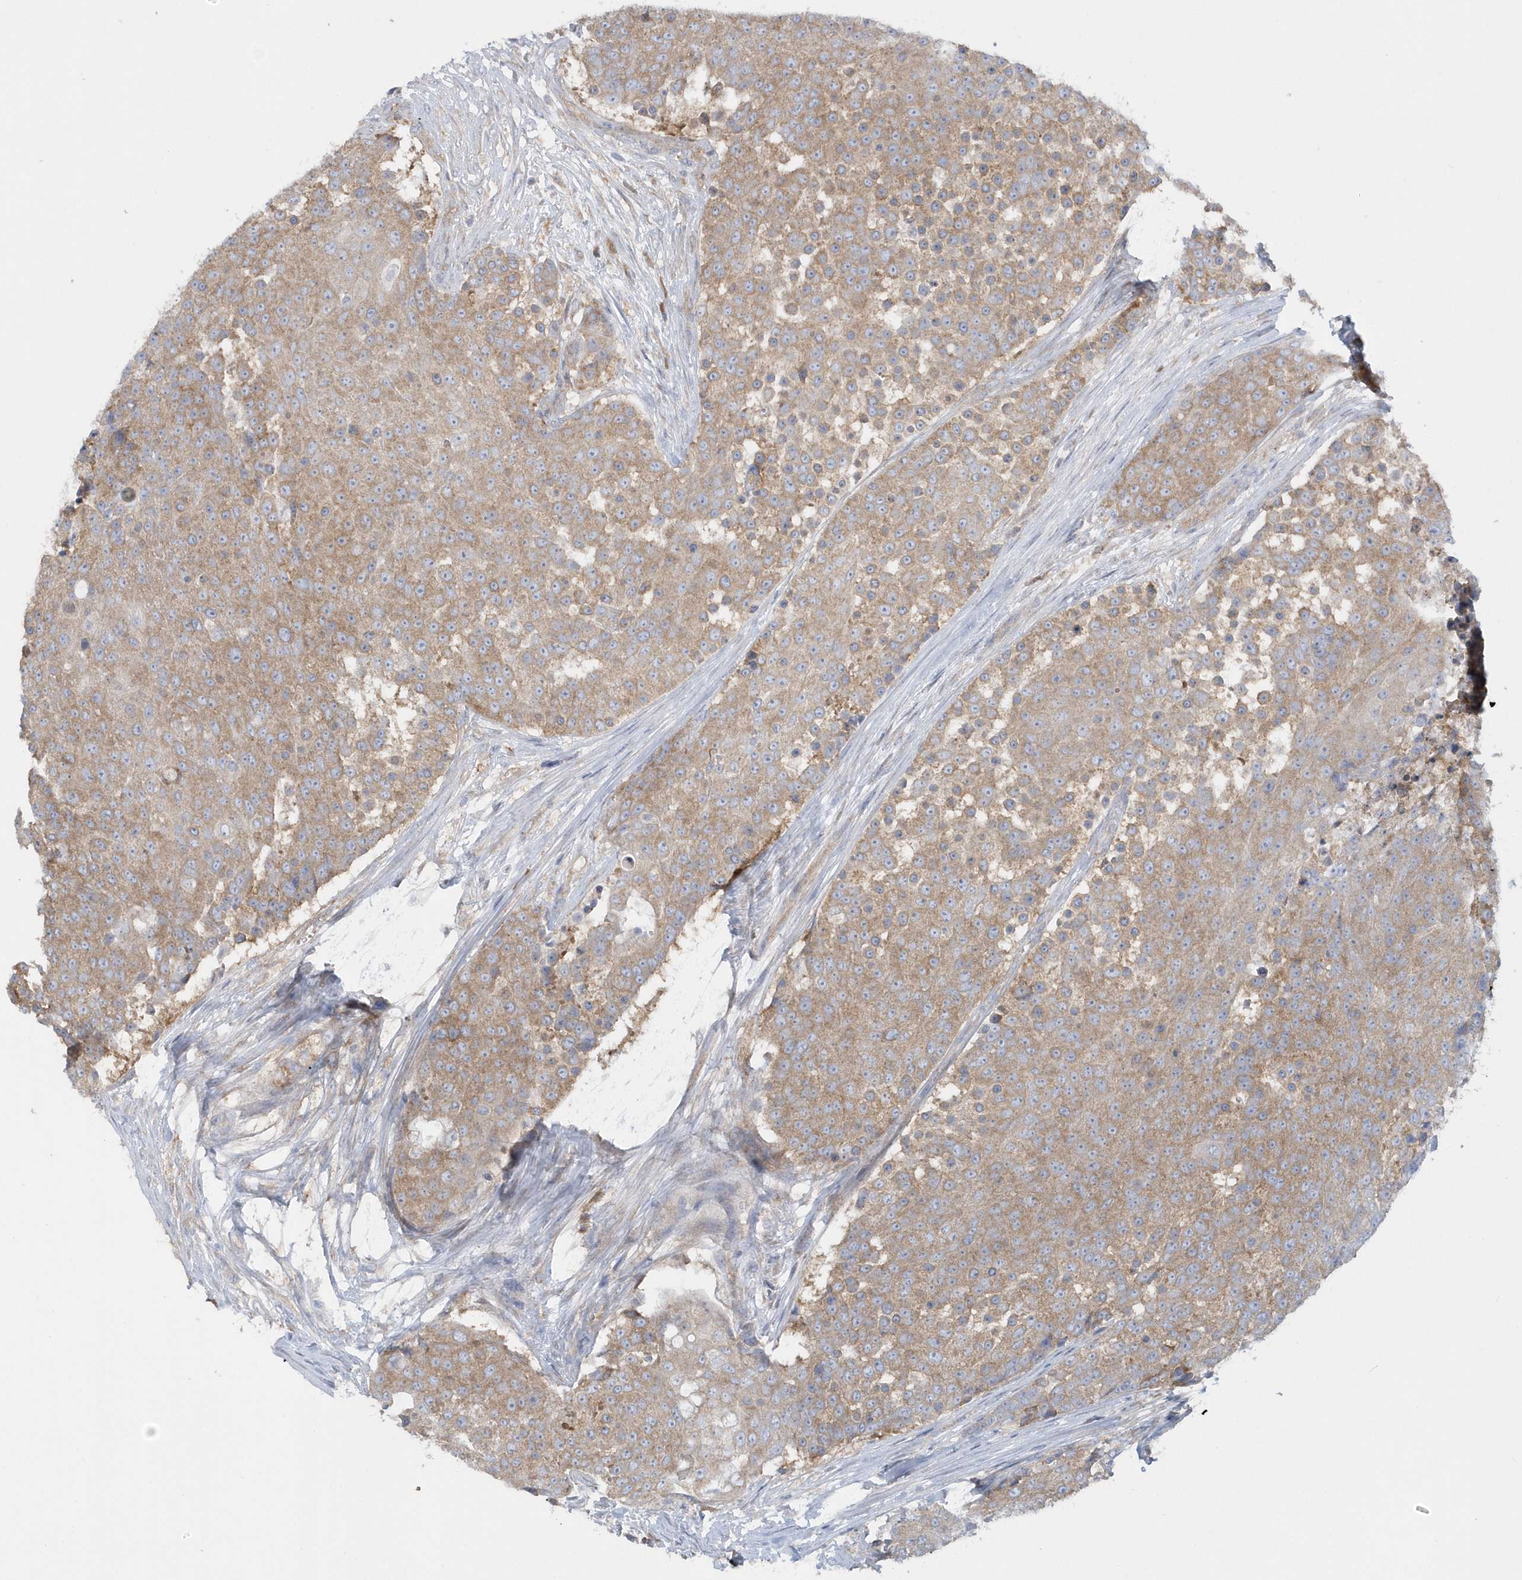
{"staining": {"intensity": "moderate", "quantity": ">75%", "location": "cytoplasmic/membranous"}, "tissue": "urothelial cancer", "cell_type": "Tumor cells", "image_type": "cancer", "snomed": [{"axis": "morphology", "description": "Urothelial carcinoma, High grade"}, {"axis": "topography", "description": "Urinary bladder"}], "caption": "IHC of human urothelial cancer exhibits medium levels of moderate cytoplasmic/membranous staining in about >75% of tumor cells.", "gene": "EIF3C", "patient": {"sex": "female", "age": 63}}